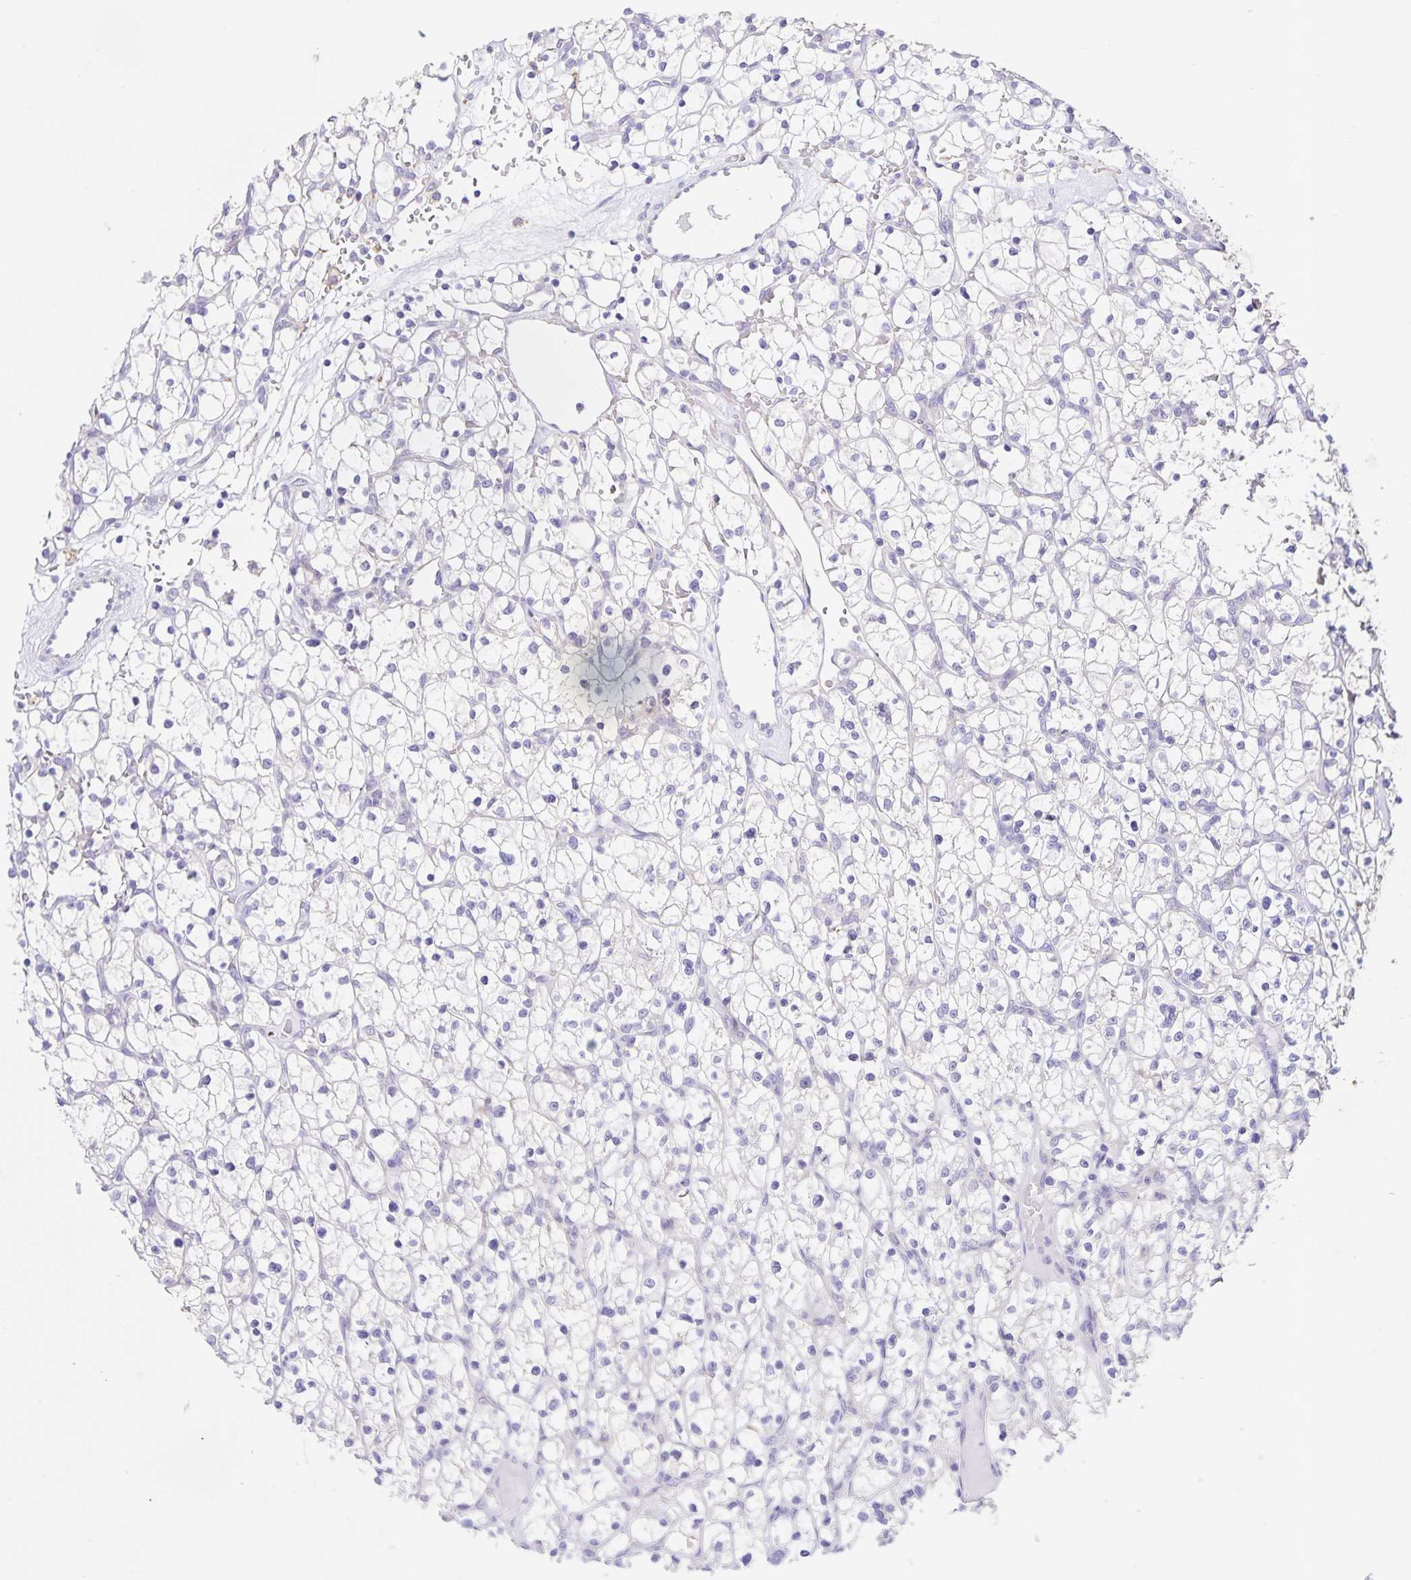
{"staining": {"intensity": "negative", "quantity": "none", "location": "none"}, "tissue": "renal cancer", "cell_type": "Tumor cells", "image_type": "cancer", "snomed": [{"axis": "morphology", "description": "Adenocarcinoma, NOS"}, {"axis": "topography", "description": "Kidney"}], "caption": "Immunohistochemistry (IHC) histopathology image of neoplastic tissue: renal cancer stained with DAB (3,3'-diaminobenzidine) demonstrates no significant protein positivity in tumor cells.", "gene": "BOLL", "patient": {"sex": "female", "age": 64}}